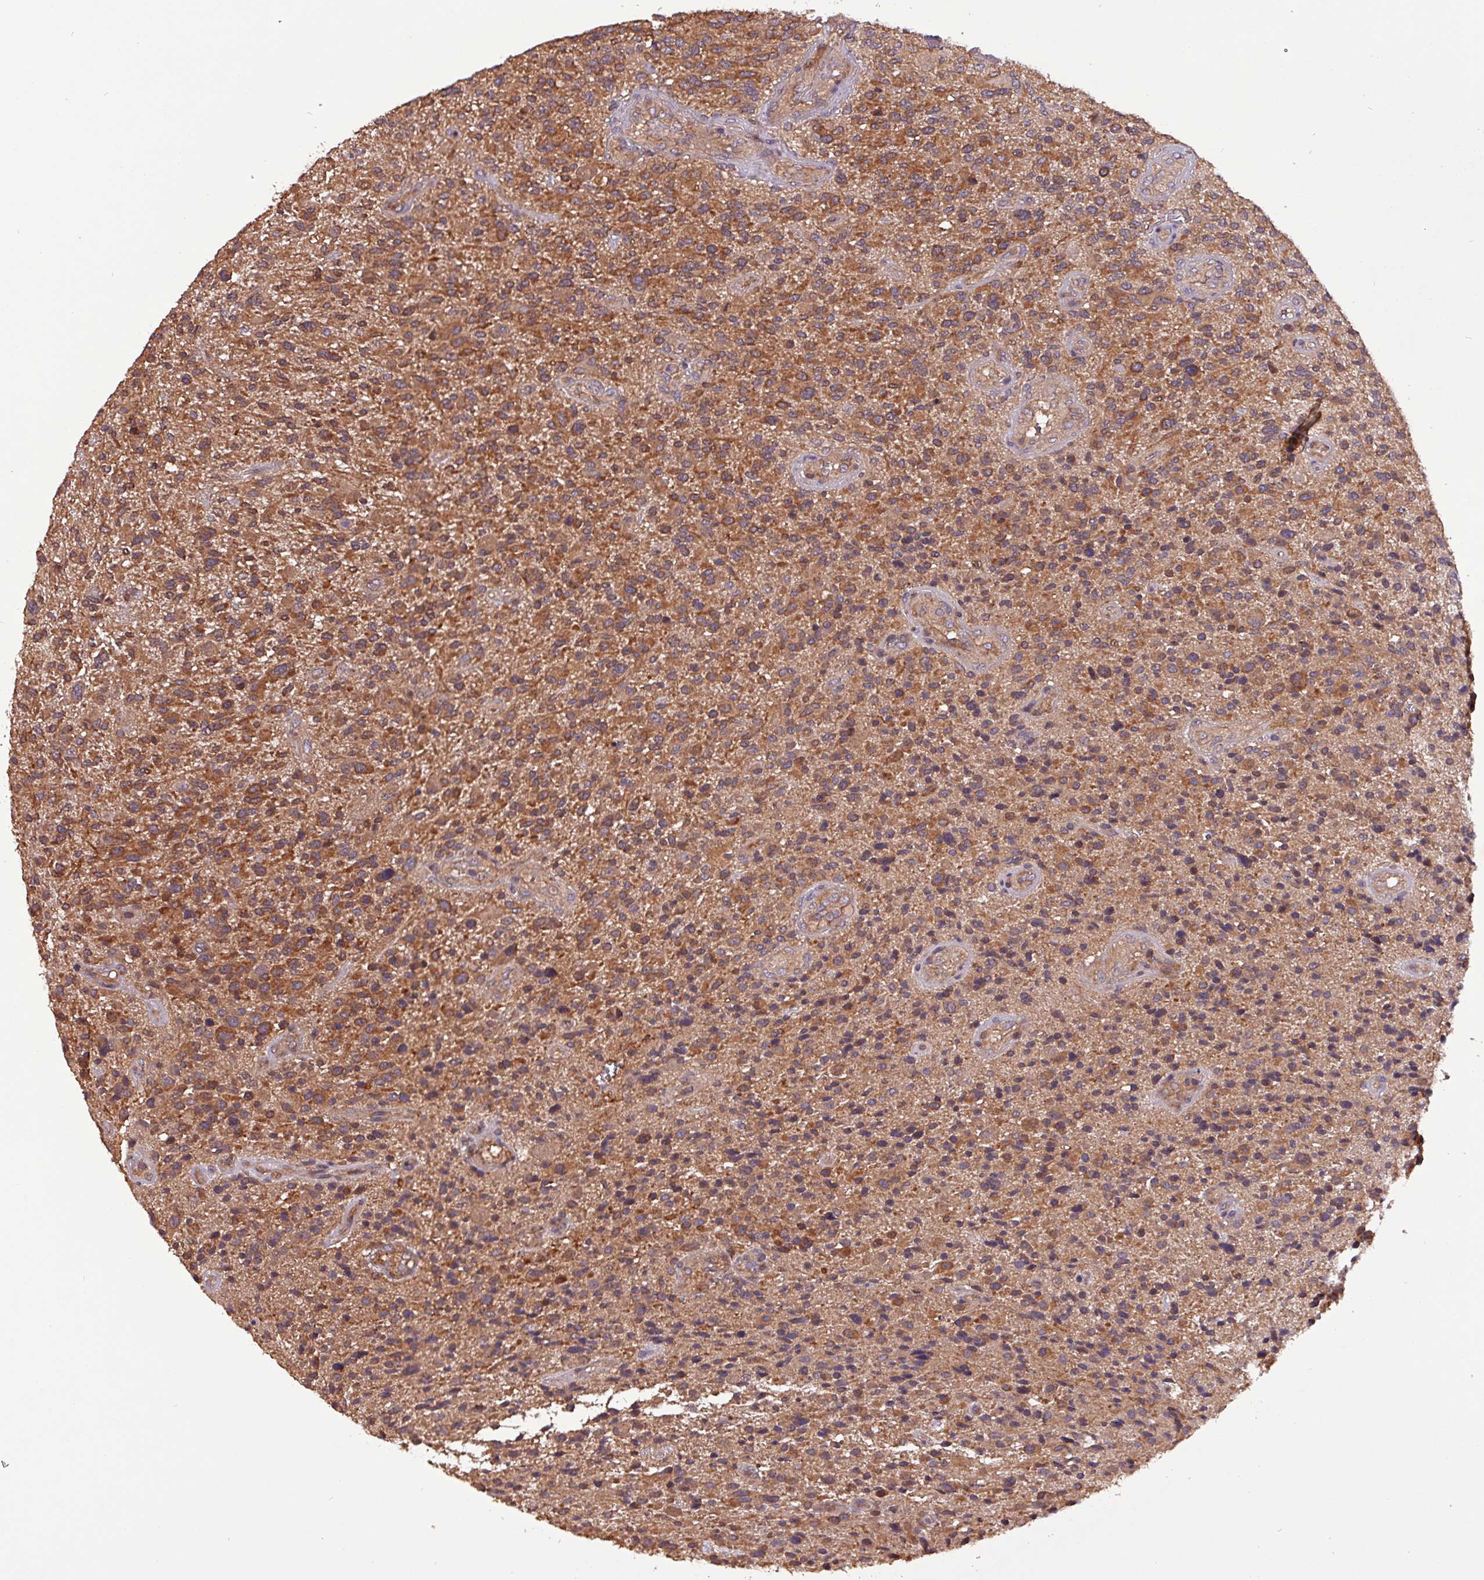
{"staining": {"intensity": "moderate", "quantity": ">75%", "location": "cytoplasmic/membranous"}, "tissue": "glioma", "cell_type": "Tumor cells", "image_type": "cancer", "snomed": [{"axis": "morphology", "description": "Glioma, malignant, High grade"}, {"axis": "topography", "description": "Brain"}], "caption": "About >75% of tumor cells in human glioma reveal moderate cytoplasmic/membranous protein expression as visualized by brown immunohistochemical staining.", "gene": "PAFAH1B2", "patient": {"sex": "male", "age": 47}}